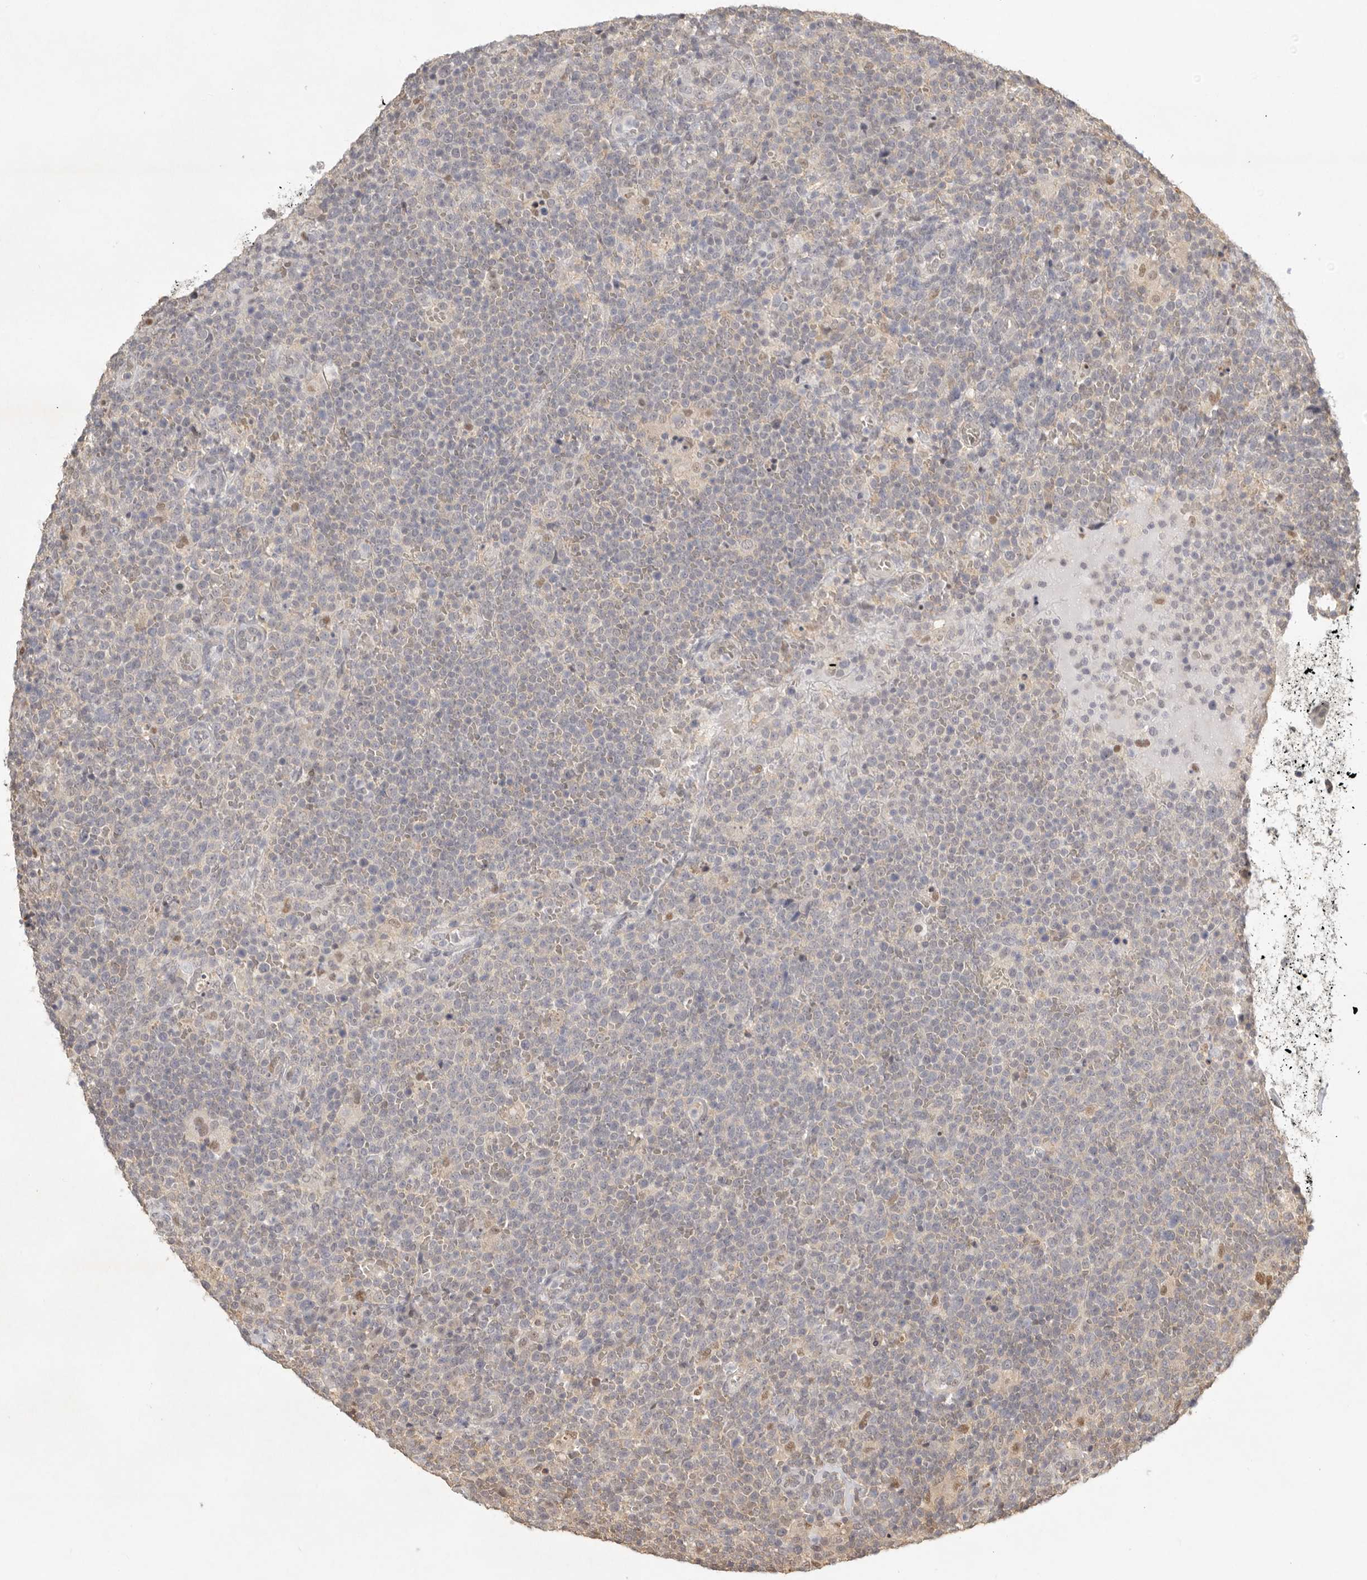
{"staining": {"intensity": "weak", "quantity": "<25%", "location": "nuclear"}, "tissue": "lymphoma", "cell_type": "Tumor cells", "image_type": "cancer", "snomed": [{"axis": "morphology", "description": "Malignant lymphoma, non-Hodgkin's type, High grade"}, {"axis": "topography", "description": "Lymph node"}], "caption": "A photomicrograph of human lymphoma is negative for staining in tumor cells.", "gene": "PSMA5", "patient": {"sex": "male", "age": 61}}